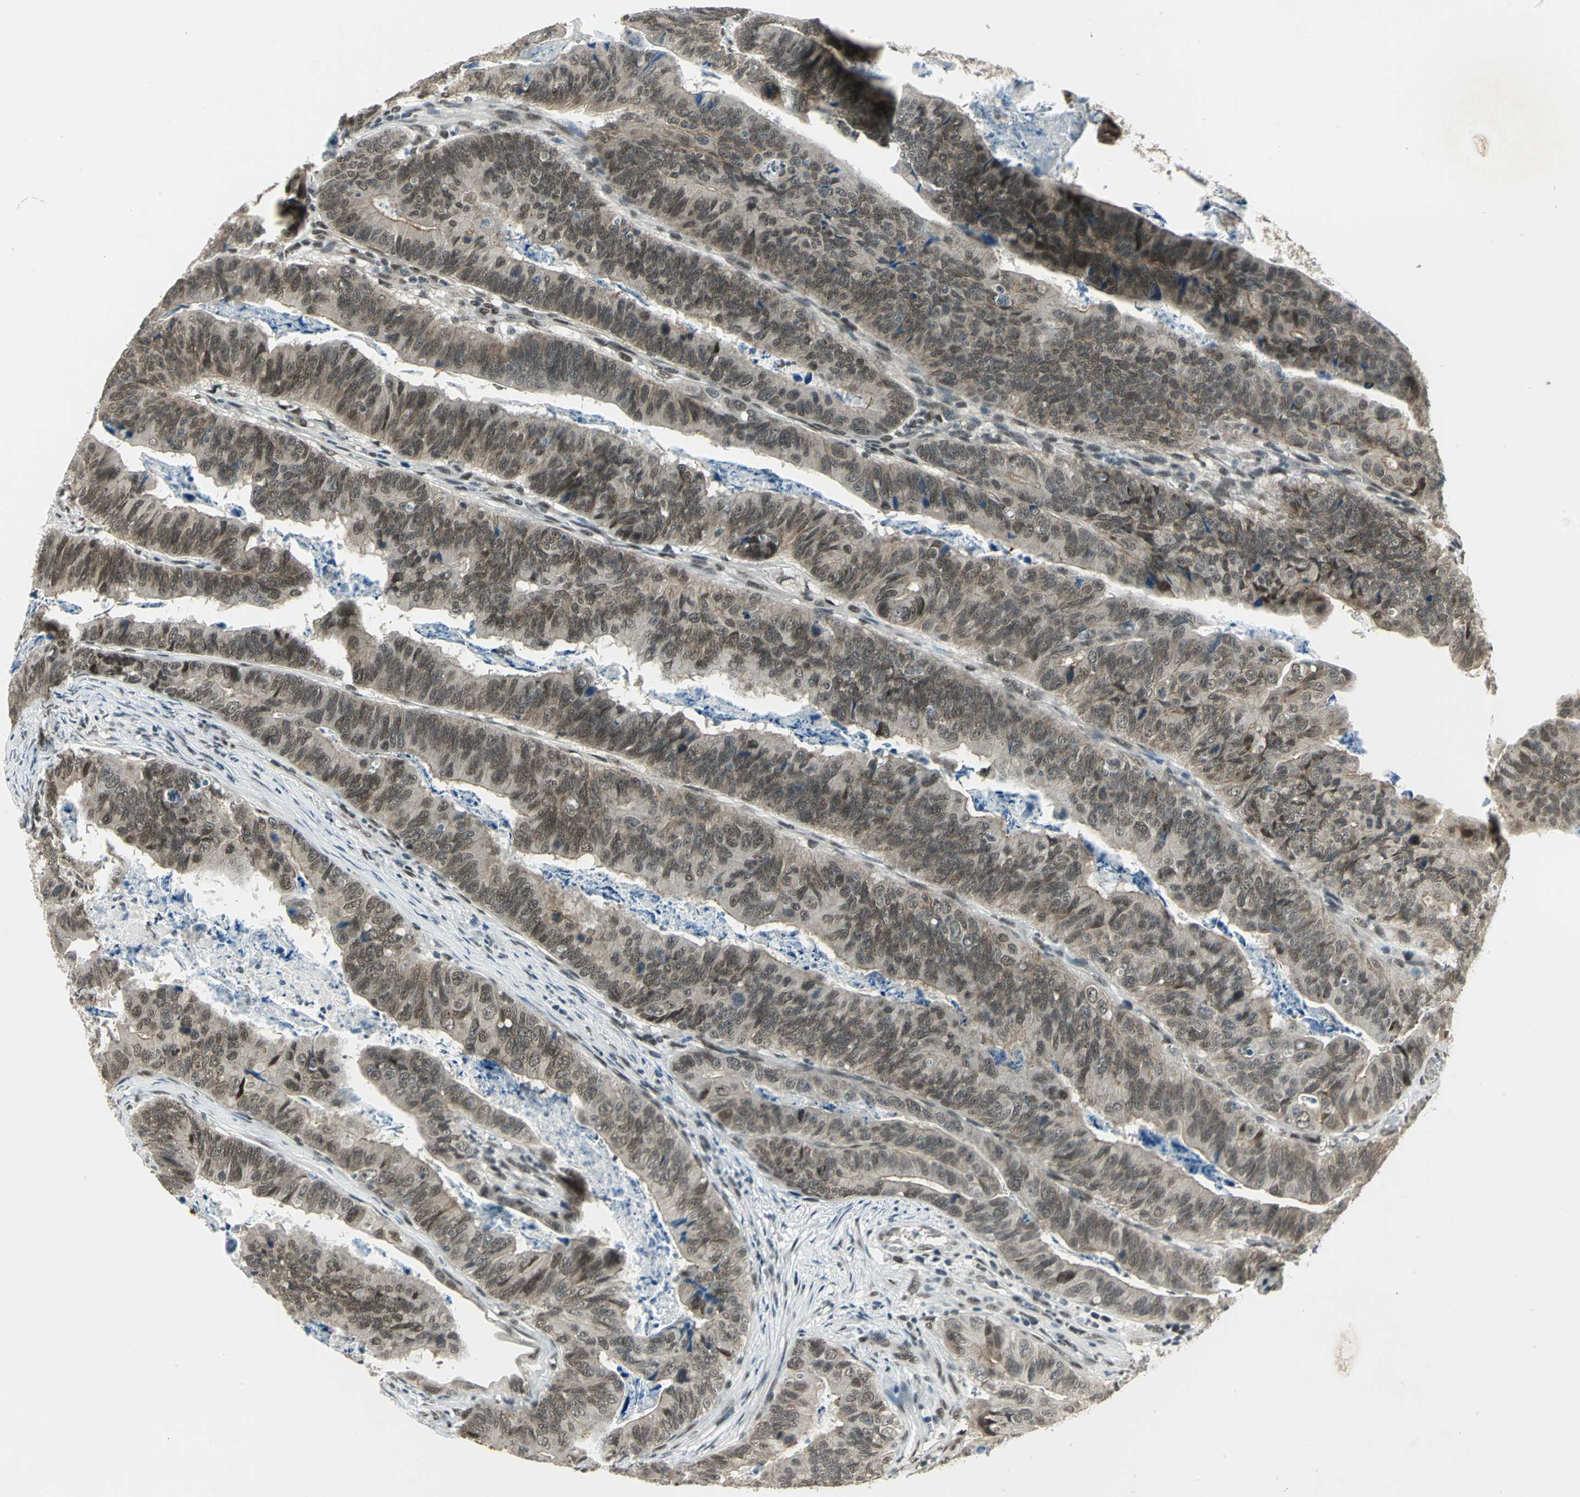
{"staining": {"intensity": "moderate", "quantity": ">75%", "location": "cytoplasmic/membranous"}, "tissue": "stomach cancer", "cell_type": "Tumor cells", "image_type": "cancer", "snomed": [{"axis": "morphology", "description": "Adenocarcinoma, NOS"}, {"axis": "topography", "description": "Stomach, lower"}], "caption": "Adenocarcinoma (stomach) was stained to show a protein in brown. There is medium levels of moderate cytoplasmic/membranous positivity in about >75% of tumor cells. Immunohistochemistry (ihc) stains the protein of interest in brown and the nuclei are stained blue.", "gene": "RAD17", "patient": {"sex": "male", "age": 77}}